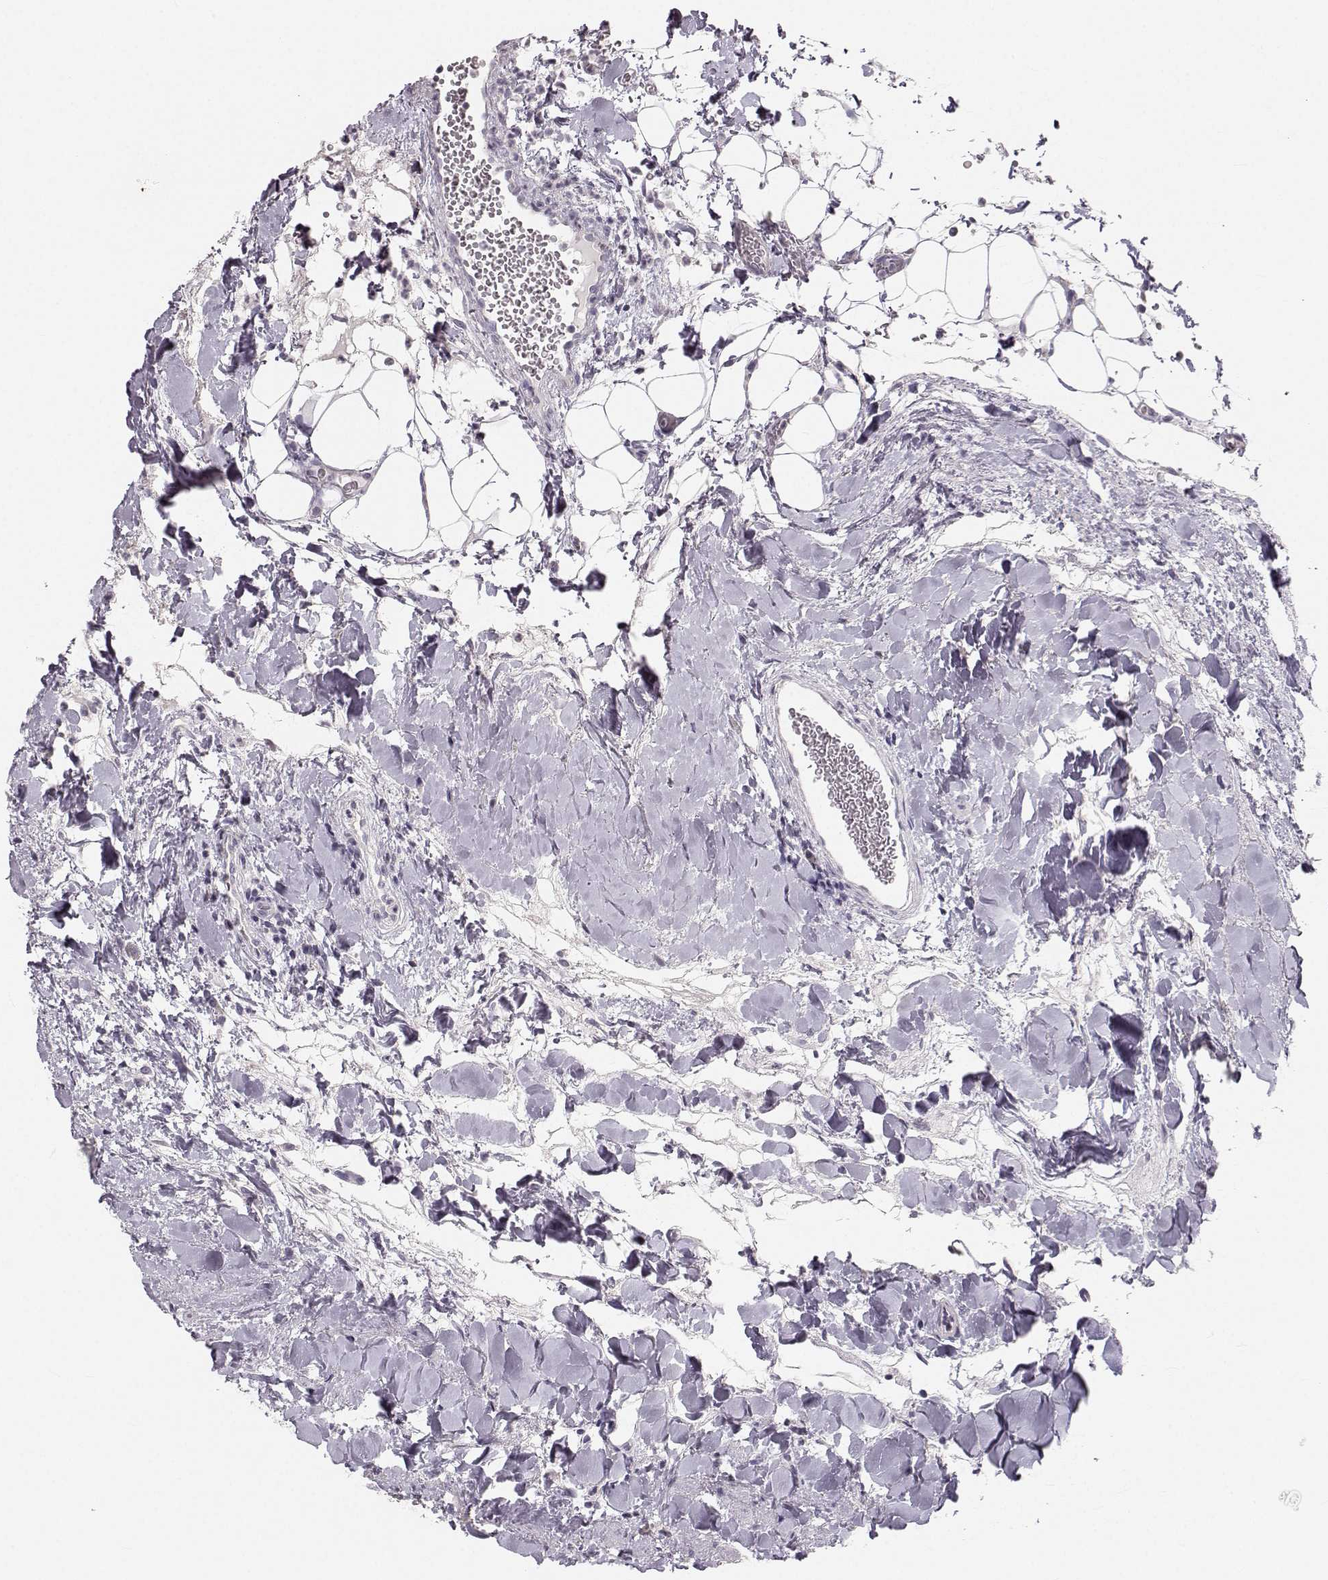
{"staining": {"intensity": "negative", "quantity": "none", "location": "none"}, "tissue": "urothelial cancer", "cell_type": "Tumor cells", "image_type": "cancer", "snomed": [{"axis": "morphology", "description": "Urothelial carcinoma, Low grade"}, {"axis": "topography", "description": "Urinary bladder"}], "caption": "Tumor cells show no significant protein expression in urothelial carcinoma (low-grade).", "gene": "RUNDC3A", "patient": {"sex": "male", "age": 78}}